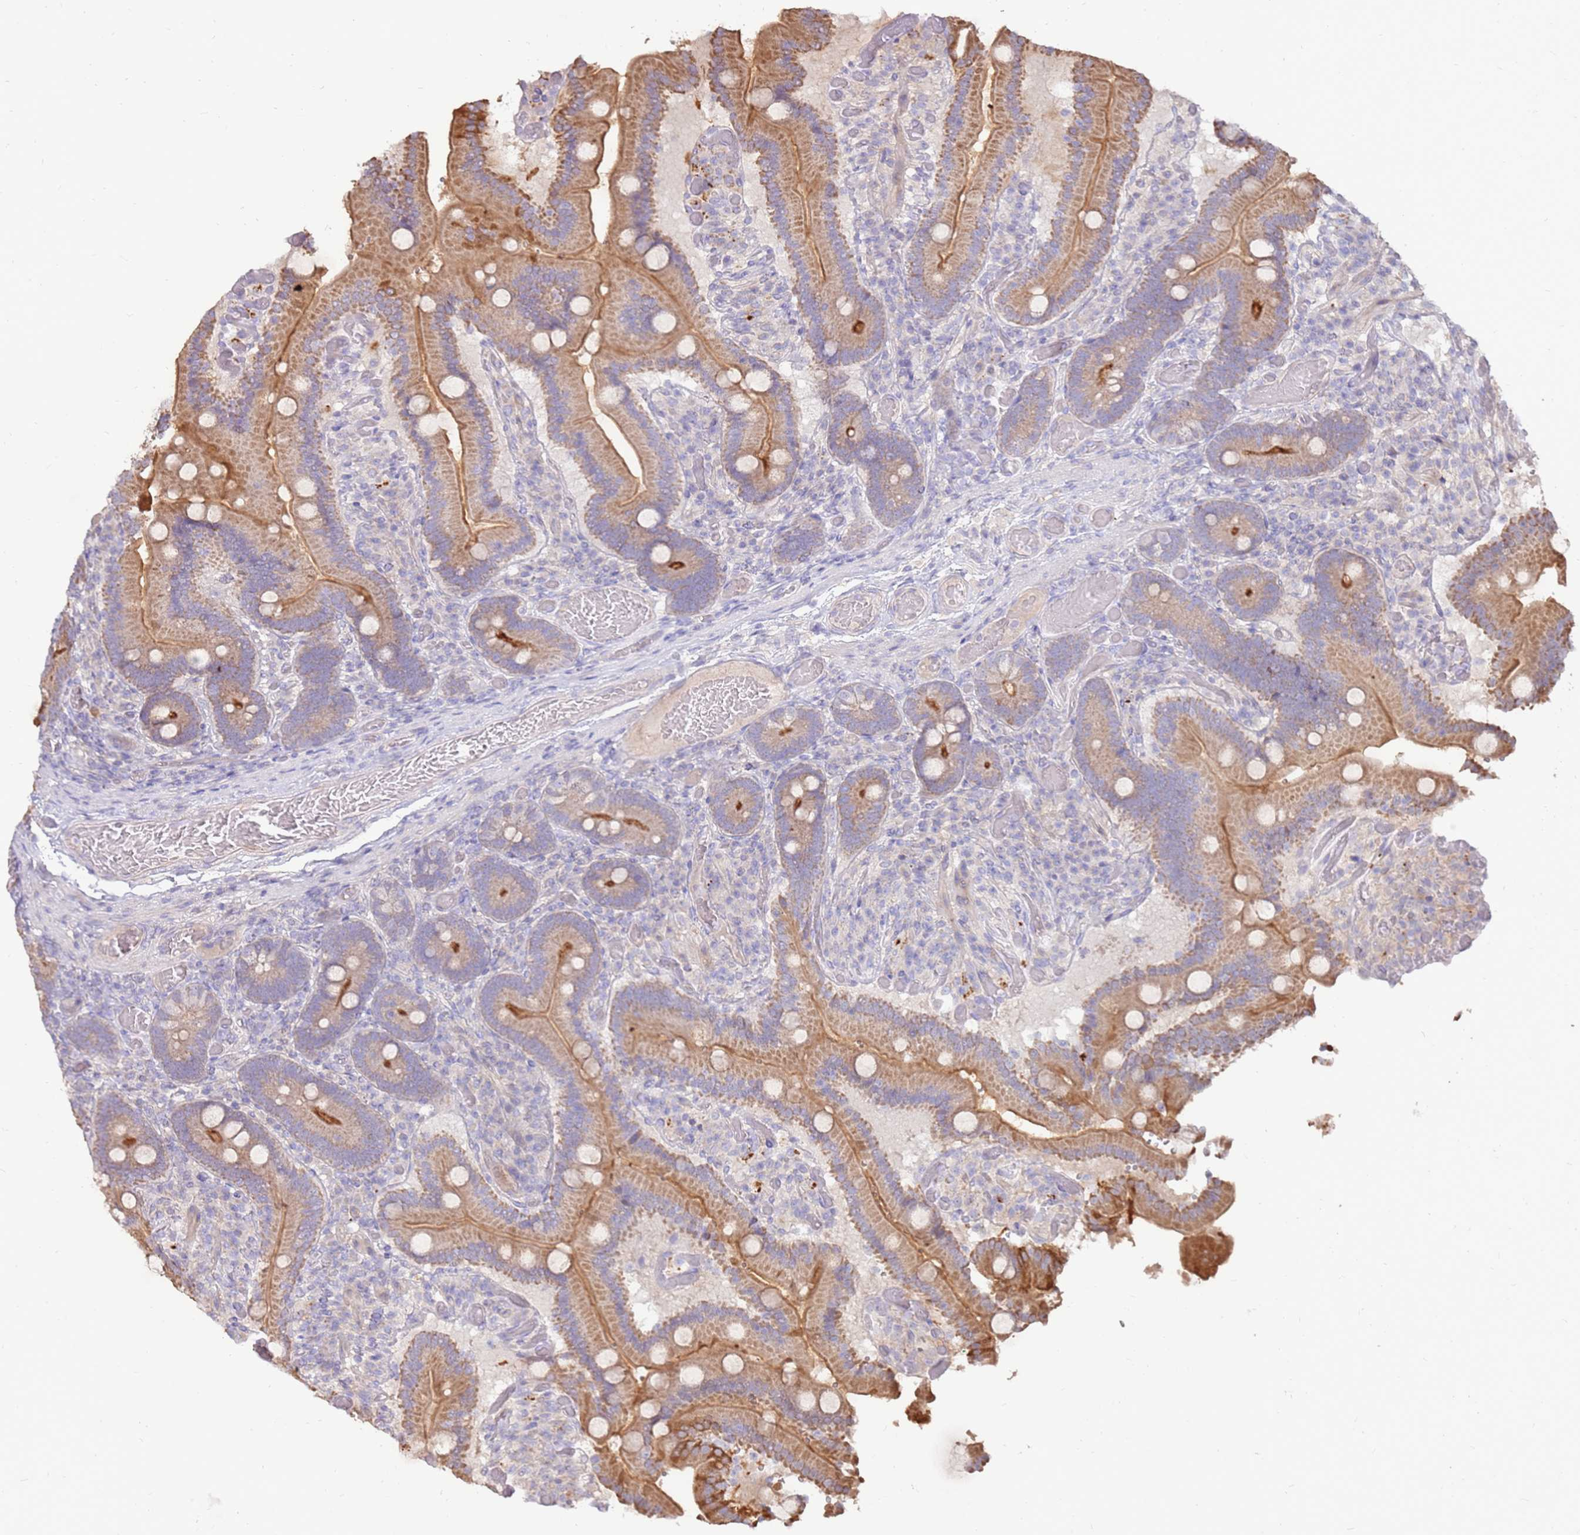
{"staining": {"intensity": "moderate", "quantity": ">75%", "location": "cytoplasmic/membranous"}, "tissue": "duodenum", "cell_type": "Glandular cells", "image_type": "normal", "snomed": [{"axis": "morphology", "description": "Normal tissue, NOS"}, {"axis": "topography", "description": "Duodenum"}], "caption": "Duodenum stained with DAB immunohistochemistry (IHC) exhibits medium levels of moderate cytoplasmic/membranous expression in about >75% of glandular cells.", "gene": "SLC44A4", "patient": {"sex": "female", "age": 62}}